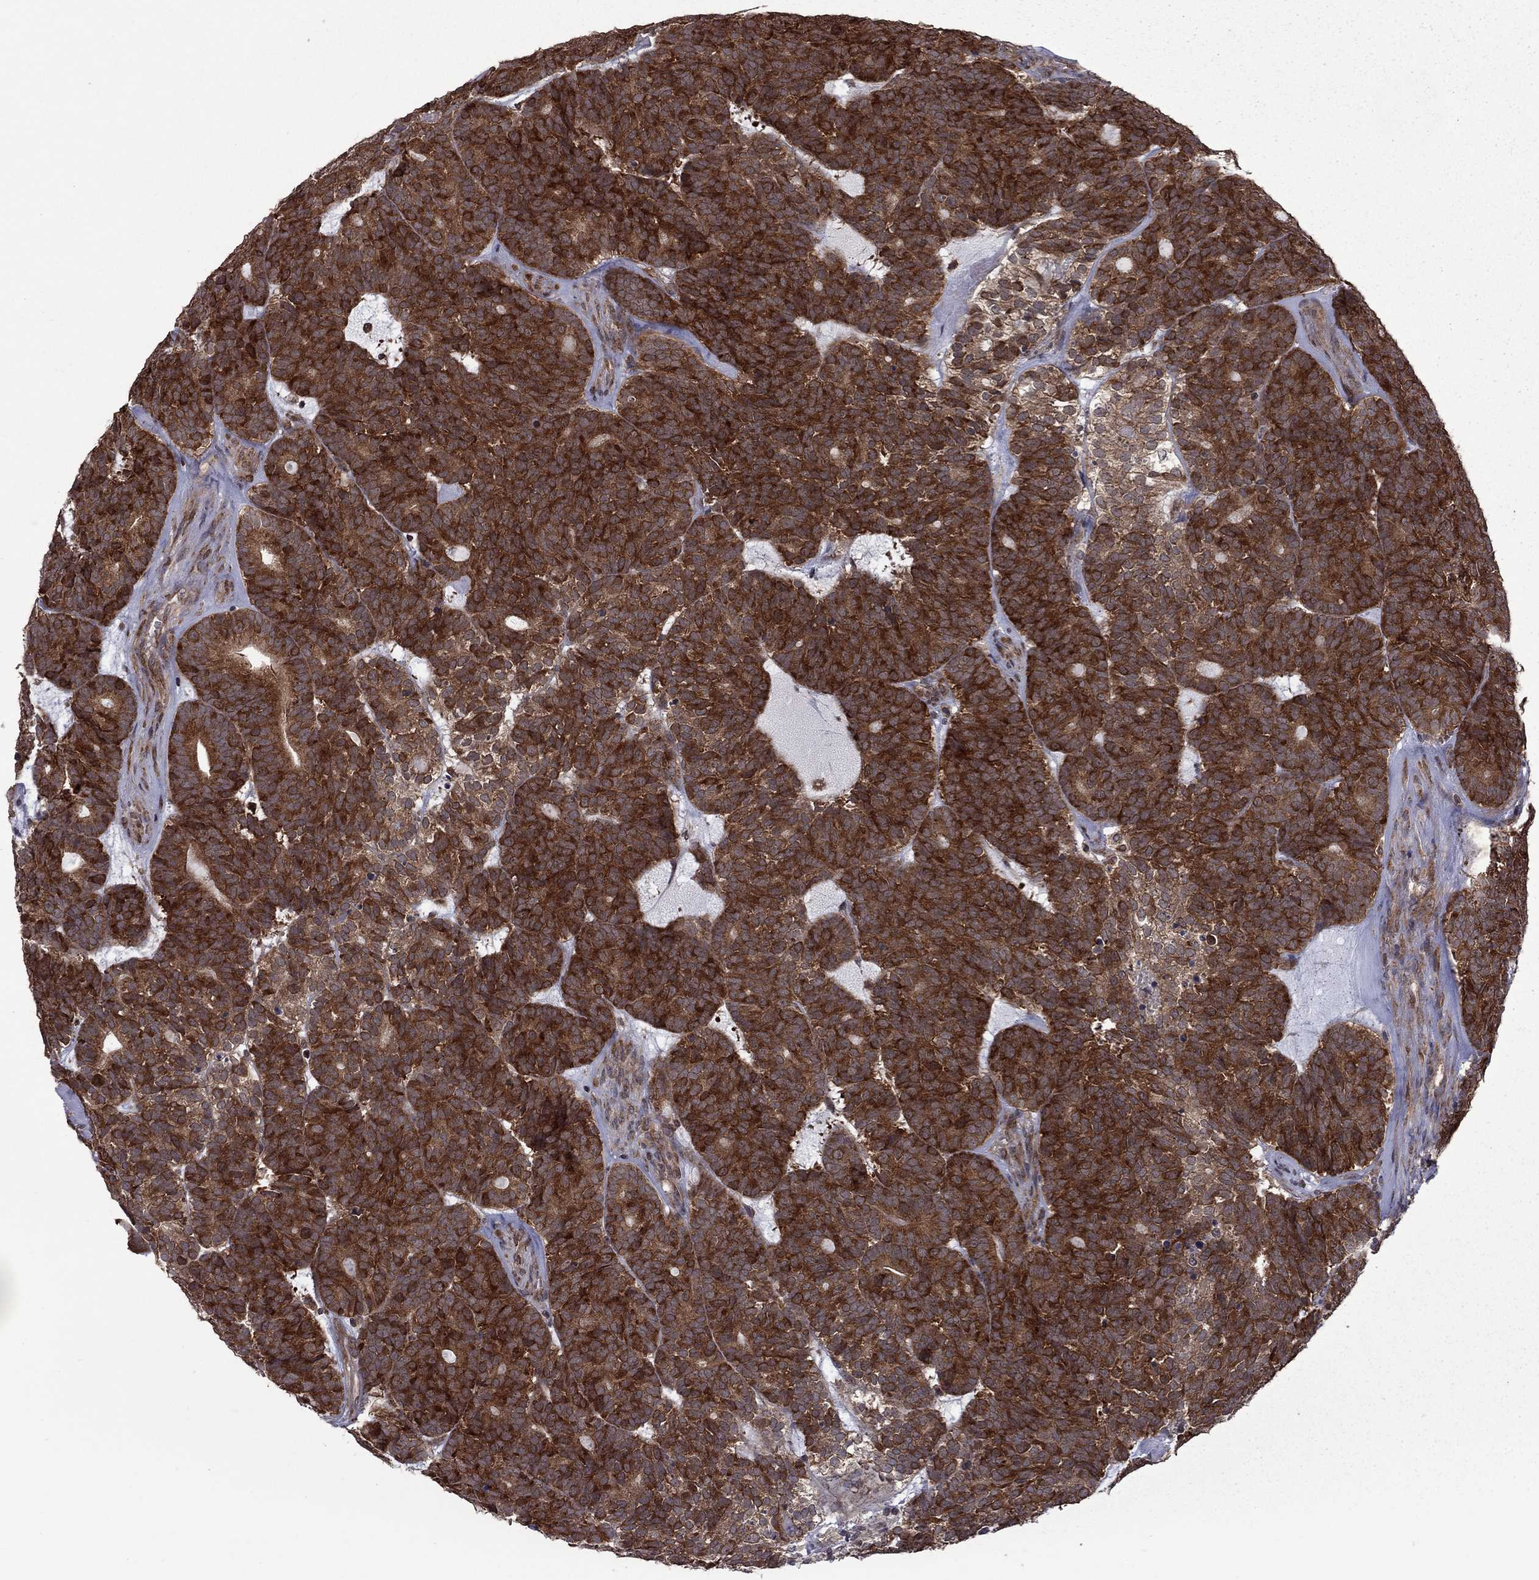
{"staining": {"intensity": "strong", "quantity": ">75%", "location": "cytoplasmic/membranous"}, "tissue": "head and neck cancer", "cell_type": "Tumor cells", "image_type": "cancer", "snomed": [{"axis": "morphology", "description": "Adenocarcinoma, NOS"}, {"axis": "topography", "description": "Head-Neck"}], "caption": "DAB immunohistochemical staining of head and neck adenocarcinoma exhibits strong cytoplasmic/membranous protein staining in about >75% of tumor cells. The protein of interest is shown in brown color, while the nuclei are stained blue.", "gene": "NAA50", "patient": {"sex": "female", "age": 81}}